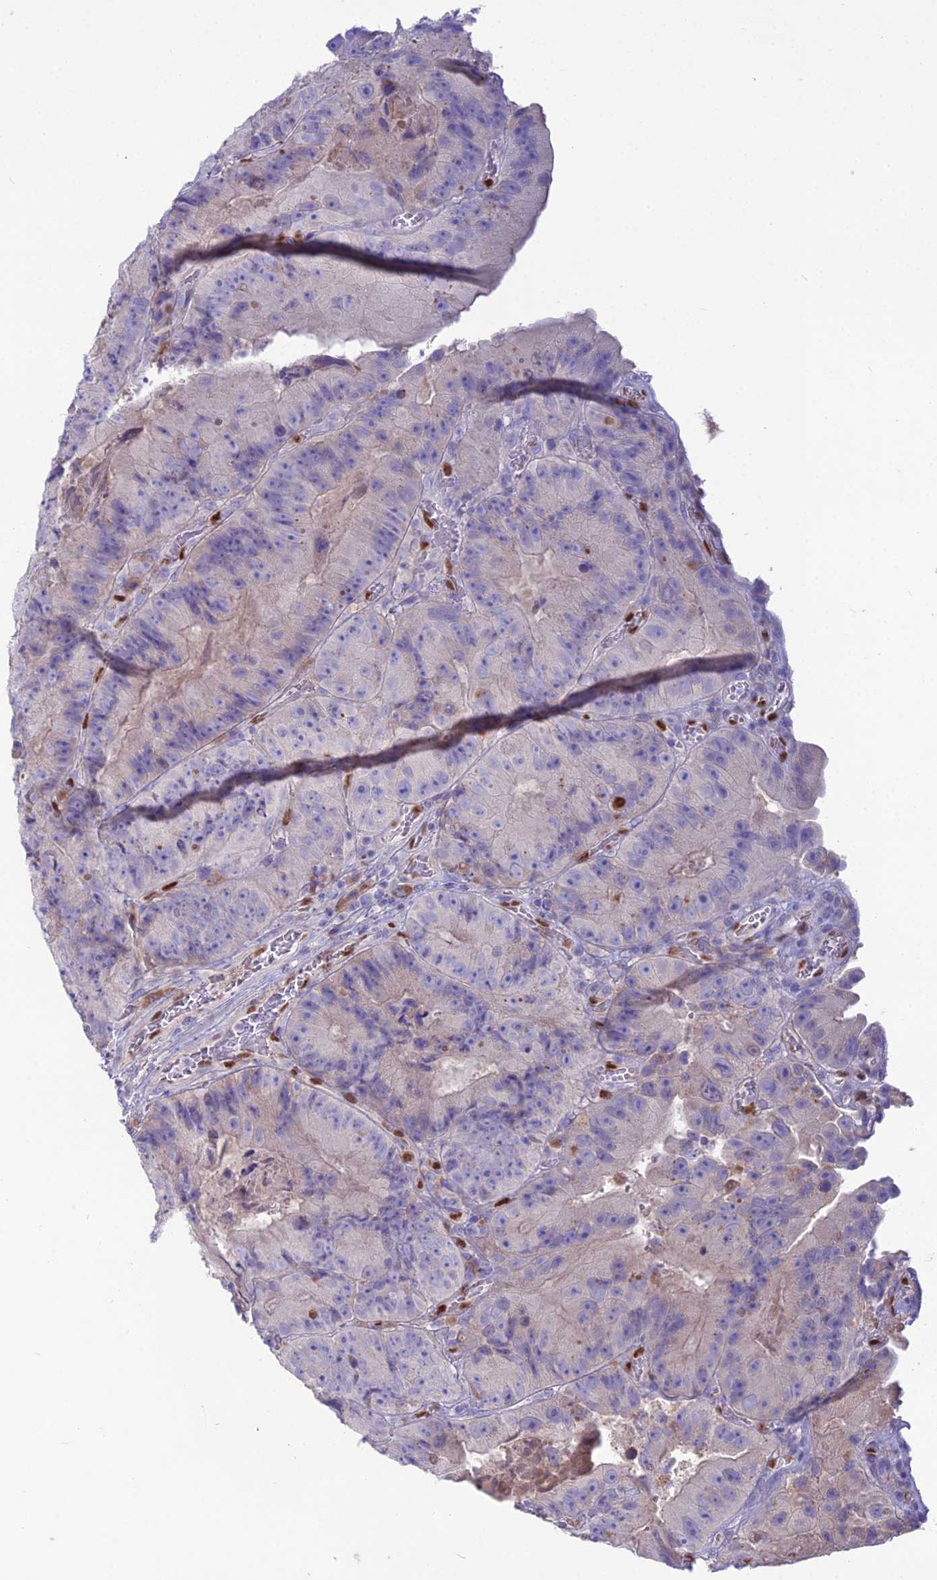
{"staining": {"intensity": "negative", "quantity": "none", "location": "none"}, "tissue": "colorectal cancer", "cell_type": "Tumor cells", "image_type": "cancer", "snomed": [{"axis": "morphology", "description": "Adenocarcinoma, NOS"}, {"axis": "topography", "description": "Colon"}], "caption": "Immunohistochemistry photomicrograph of neoplastic tissue: human colorectal cancer (adenocarcinoma) stained with DAB reveals no significant protein staining in tumor cells. Brightfield microscopy of IHC stained with DAB (3,3'-diaminobenzidine) (brown) and hematoxylin (blue), captured at high magnification.", "gene": "NOVA2", "patient": {"sex": "female", "age": 86}}